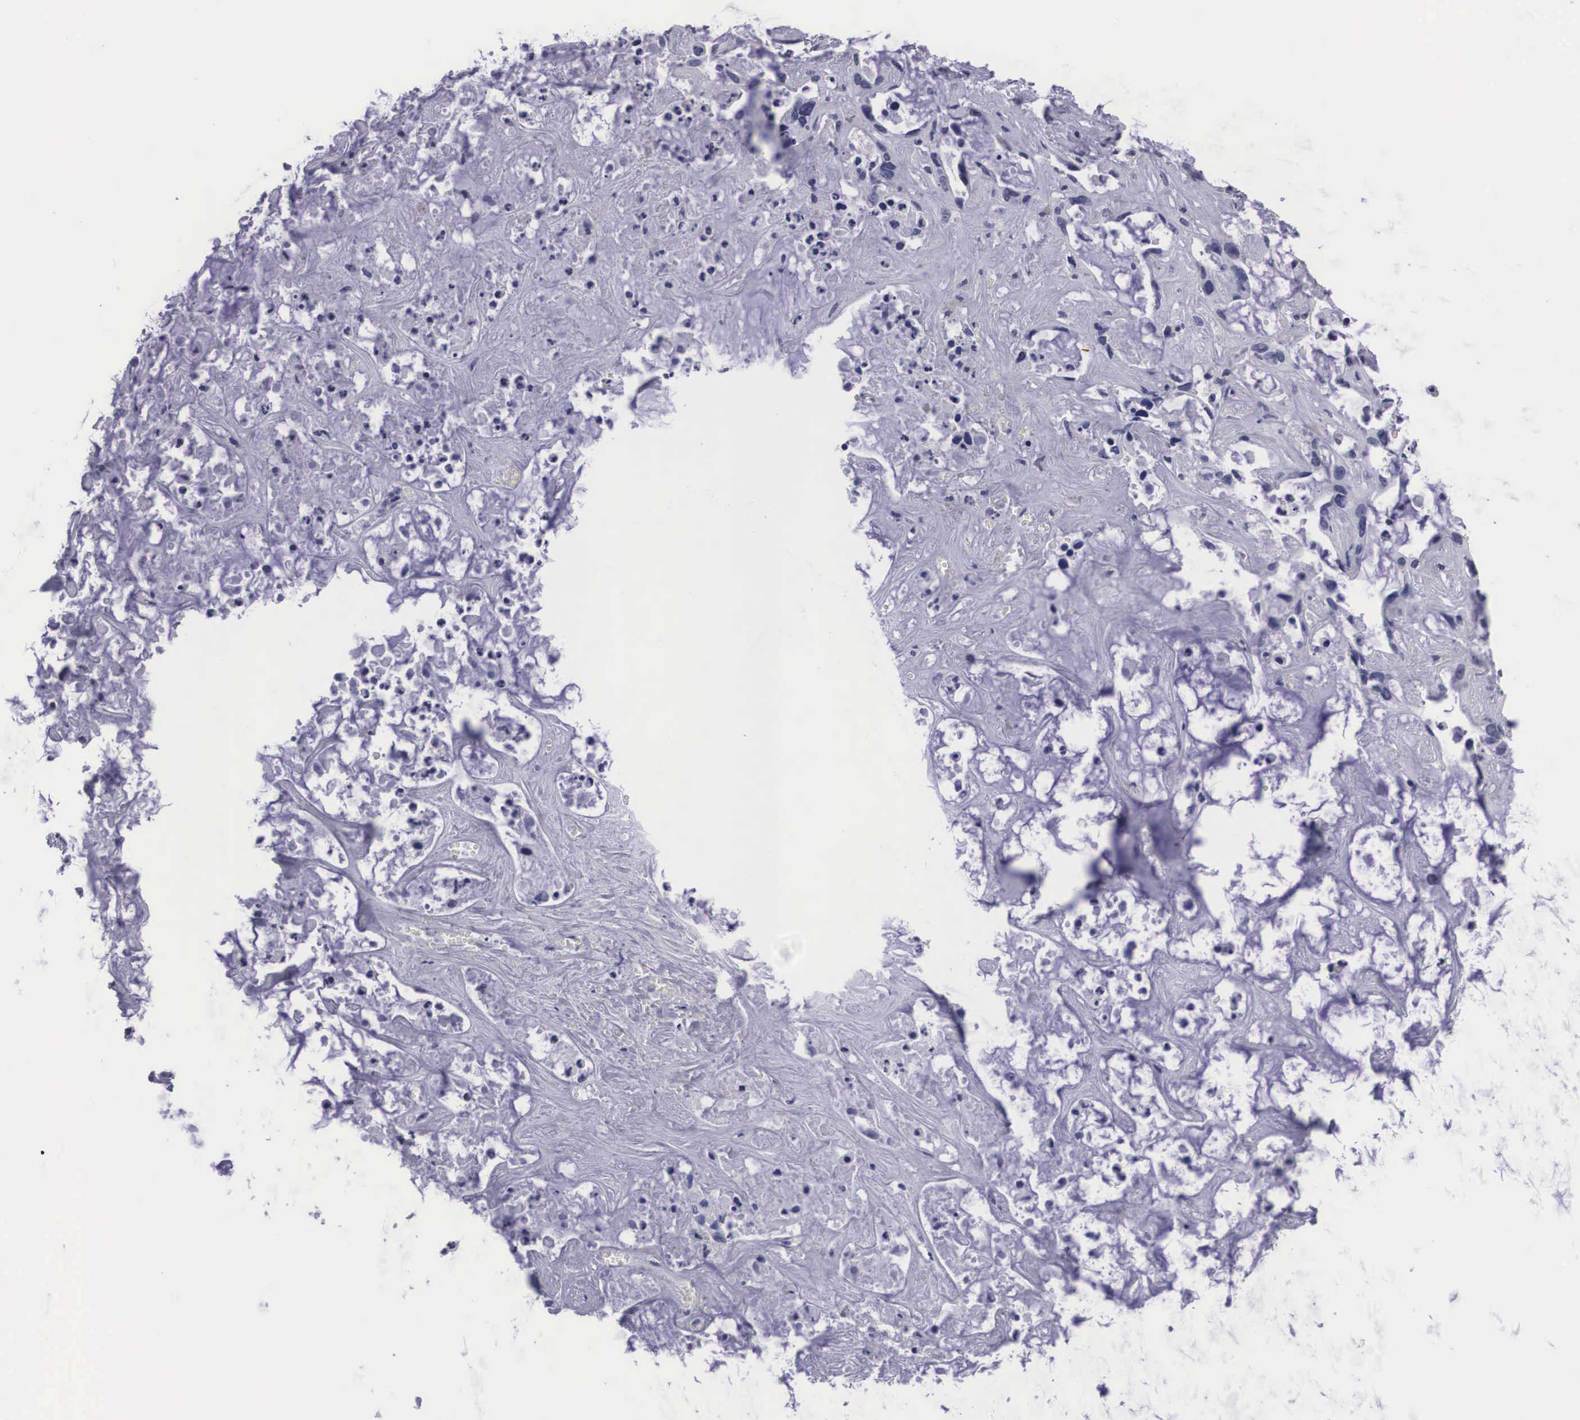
{"staining": {"intensity": "negative", "quantity": "none", "location": "none"}, "tissue": "liver cancer", "cell_type": "Tumor cells", "image_type": "cancer", "snomed": [{"axis": "morphology", "description": "Cholangiocarcinoma"}, {"axis": "topography", "description": "Liver"}], "caption": "Immunohistochemical staining of liver cancer (cholangiocarcinoma) exhibits no significant expression in tumor cells.", "gene": "C22orf31", "patient": {"sex": "female", "age": 65}}